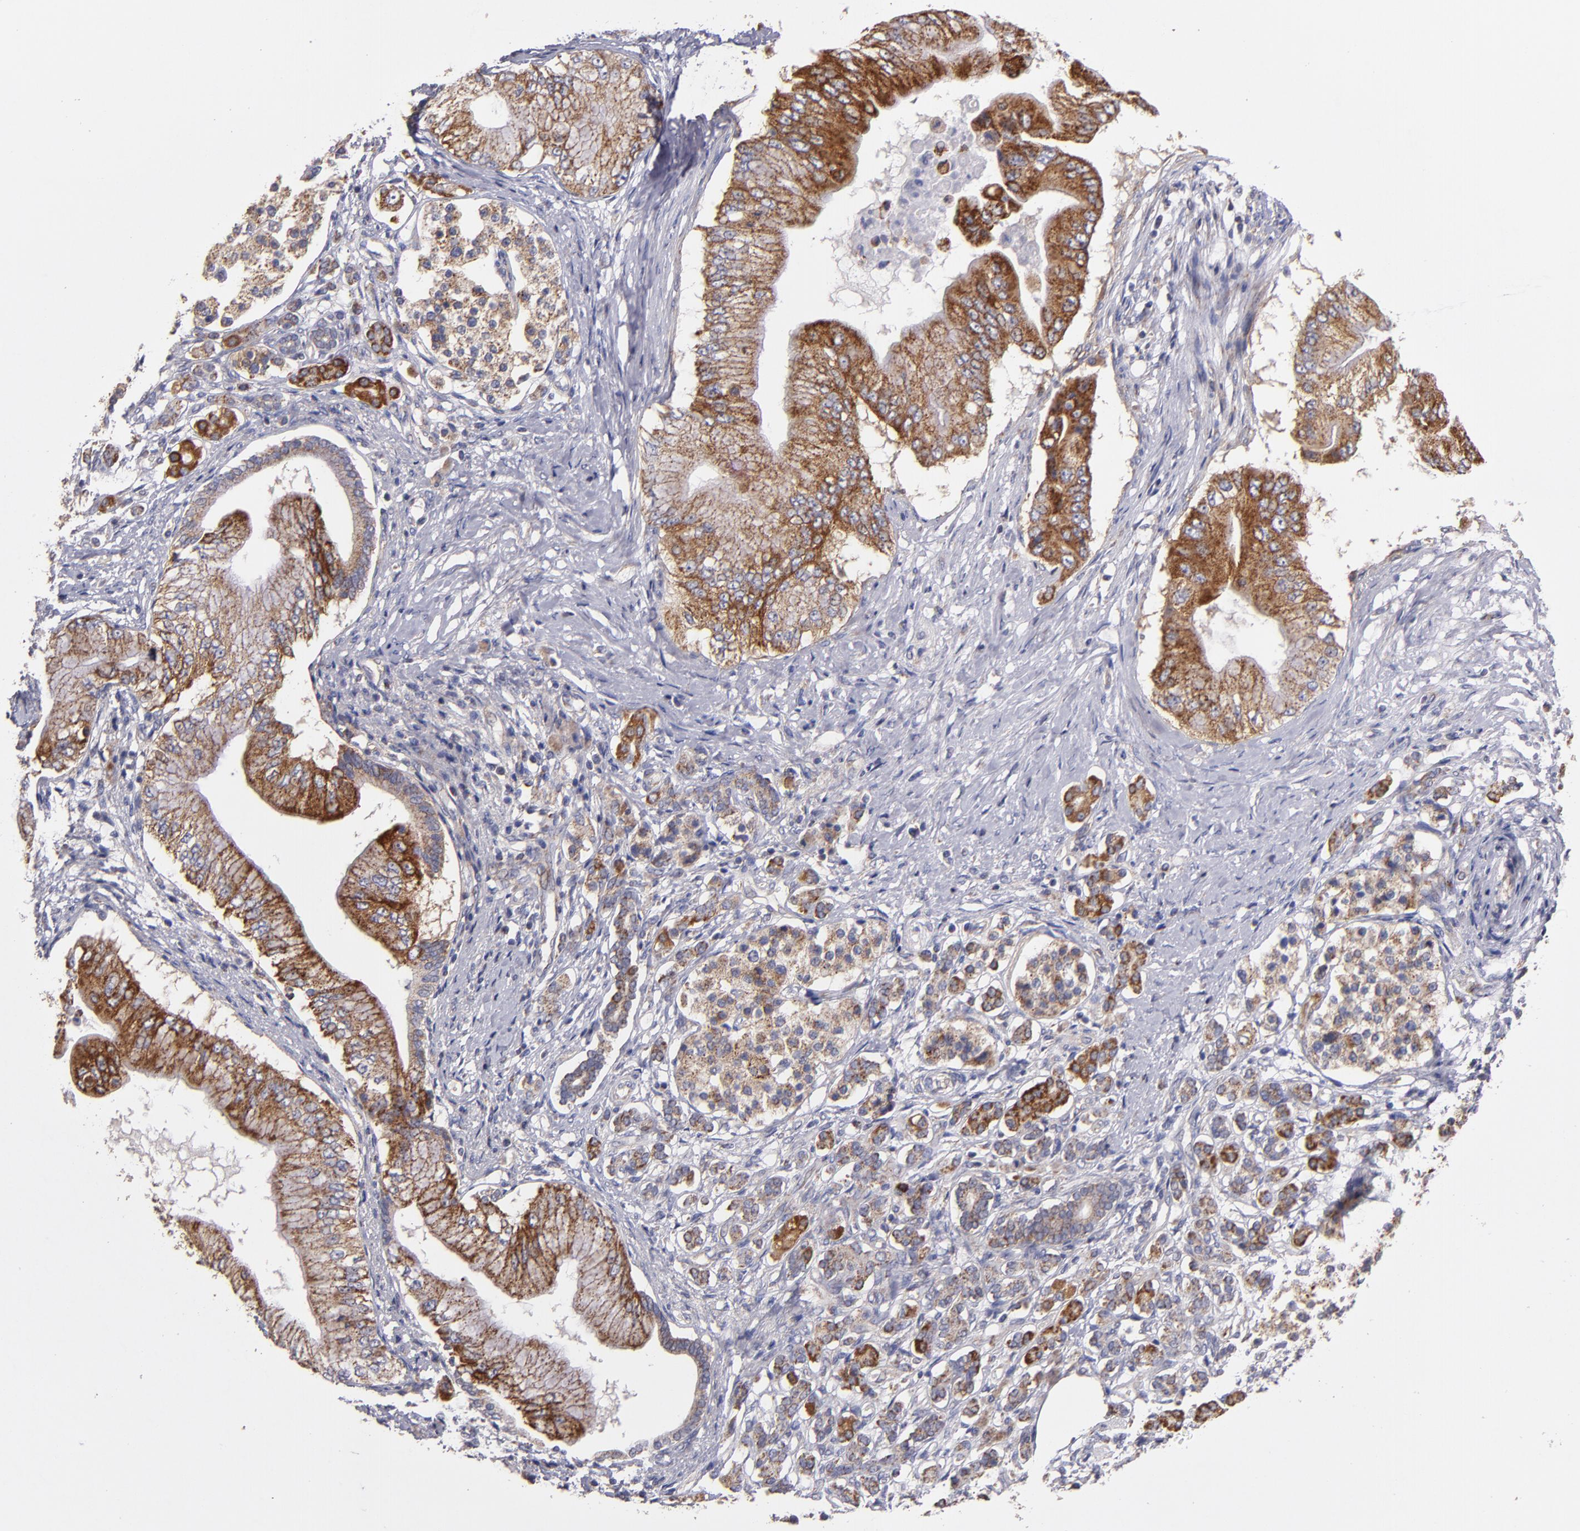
{"staining": {"intensity": "moderate", "quantity": ">75%", "location": "cytoplasmic/membranous"}, "tissue": "pancreatic cancer", "cell_type": "Tumor cells", "image_type": "cancer", "snomed": [{"axis": "morphology", "description": "Adenocarcinoma, NOS"}, {"axis": "topography", "description": "Pancreas"}], "caption": "Pancreatic cancer stained with DAB (3,3'-diaminobenzidine) immunohistochemistry exhibits medium levels of moderate cytoplasmic/membranous positivity in approximately >75% of tumor cells. (DAB IHC, brown staining for protein, blue staining for nuclei).", "gene": "CLTA", "patient": {"sex": "male", "age": 62}}